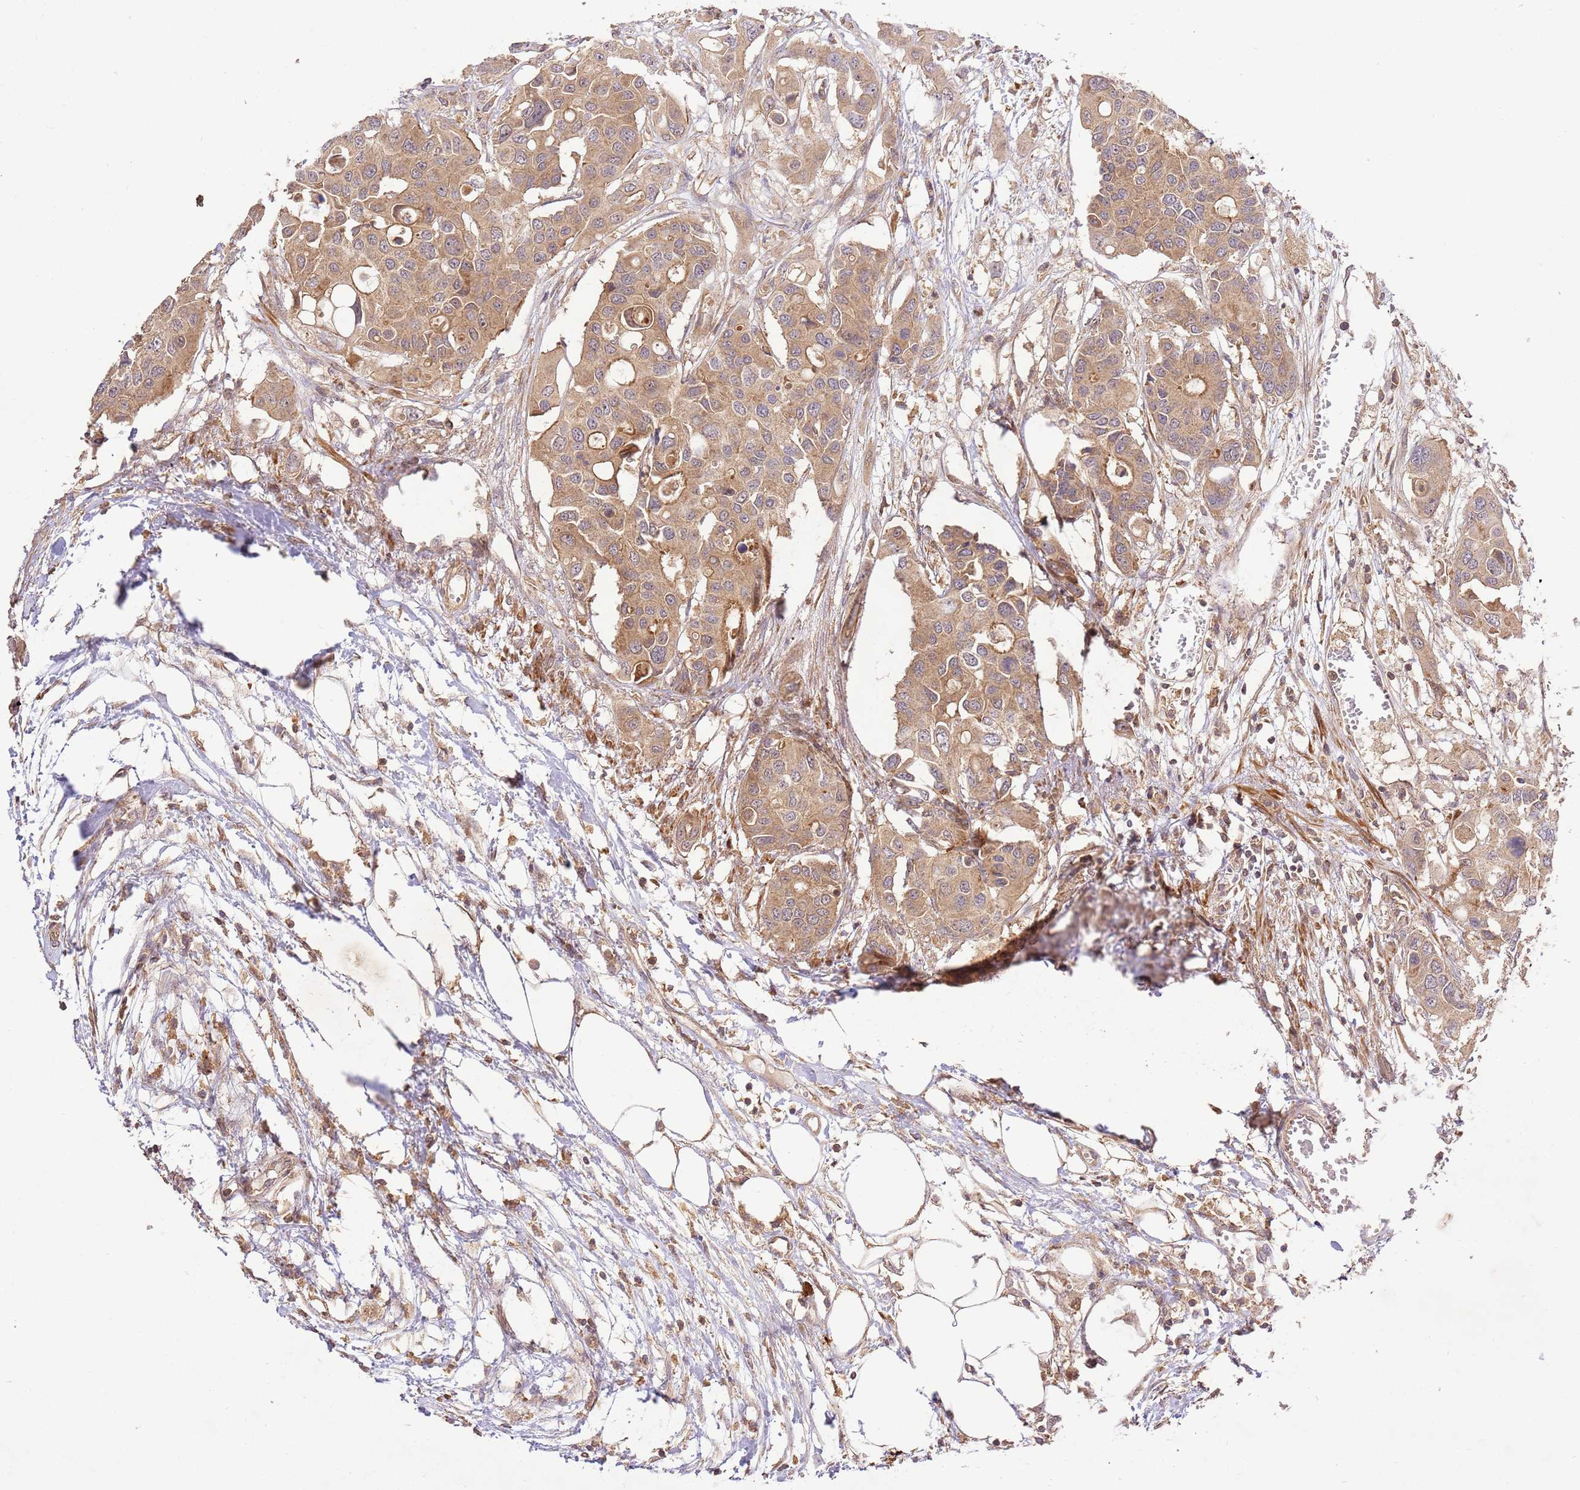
{"staining": {"intensity": "moderate", "quantity": ">75%", "location": "cytoplasmic/membranous"}, "tissue": "colorectal cancer", "cell_type": "Tumor cells", "image_type": "cancer", "snomed": [{"axis": "morphology", "description": "Adenocarcinoma, NOS"}, {"axis": "topography", "description": "Colon"}], "caption": "Approximately >75% of tumor cells in human colorectal cancer demonstrate moderate cytoplasmic/membranous protein positivity as visualized by brown immunohistochemical staining.", "gene": "GAREM1", "patient": {"sex": "male", "age": 77}}